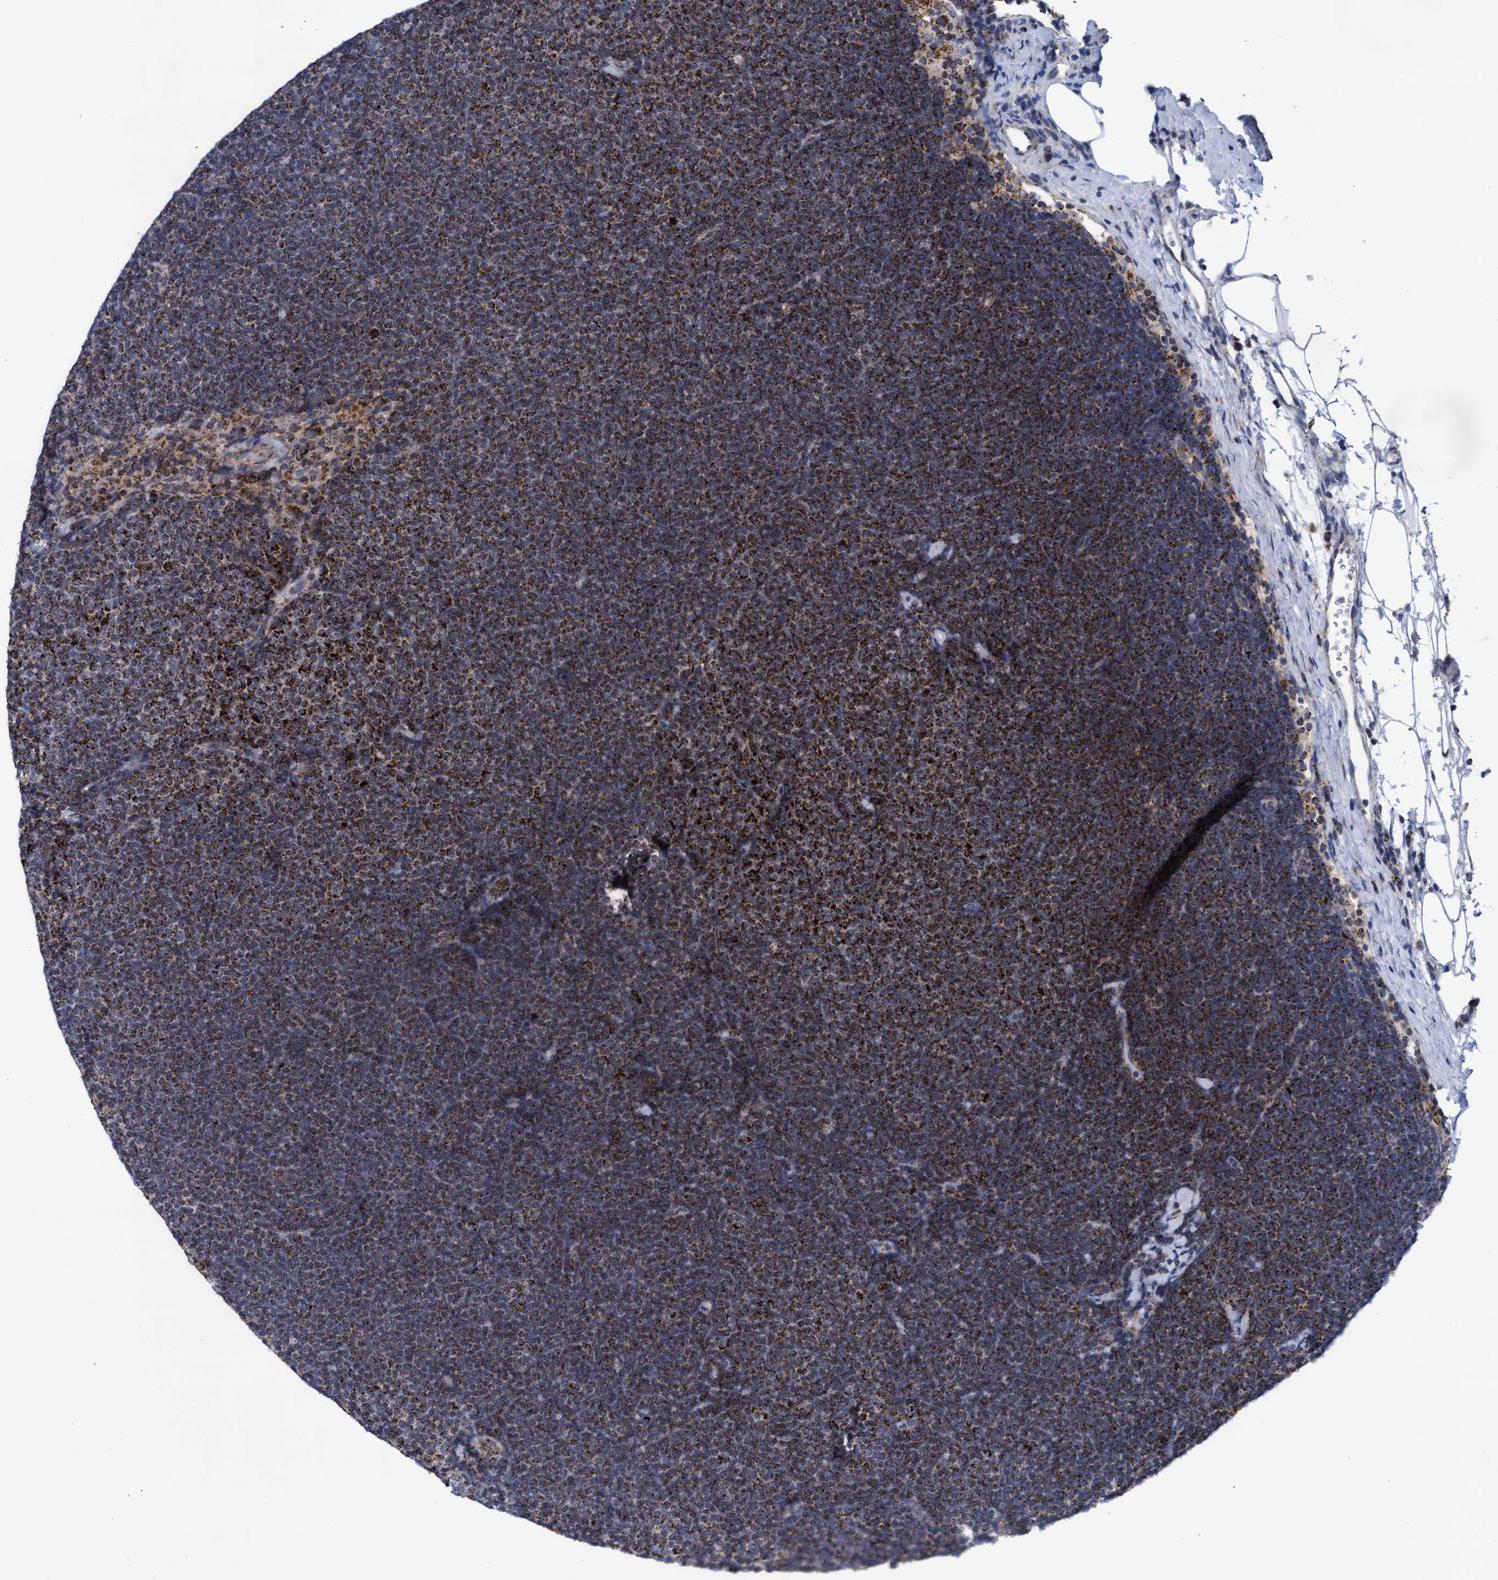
{"staining": {"intensity": "strong", "quantity": ">75%", "location": "cytoplasmic/membranous"}, "tissue": "lymphoma", "cell_type": "Tumor cells", "image_type": "cancer", "snomed": [{"axis": "morphology", "description": "Malignant lymphoma, non-Hodgkin's type, Low grade"}, {"axis": "topography", "description": "Lymph node"}], "caption": "Tumor cells exhibit strong cytoplasmic/membranous expression in about >75% of cells in lymphoma.", "gene": "MRPL38", "patient": {"sex": "female", "age": 53}}